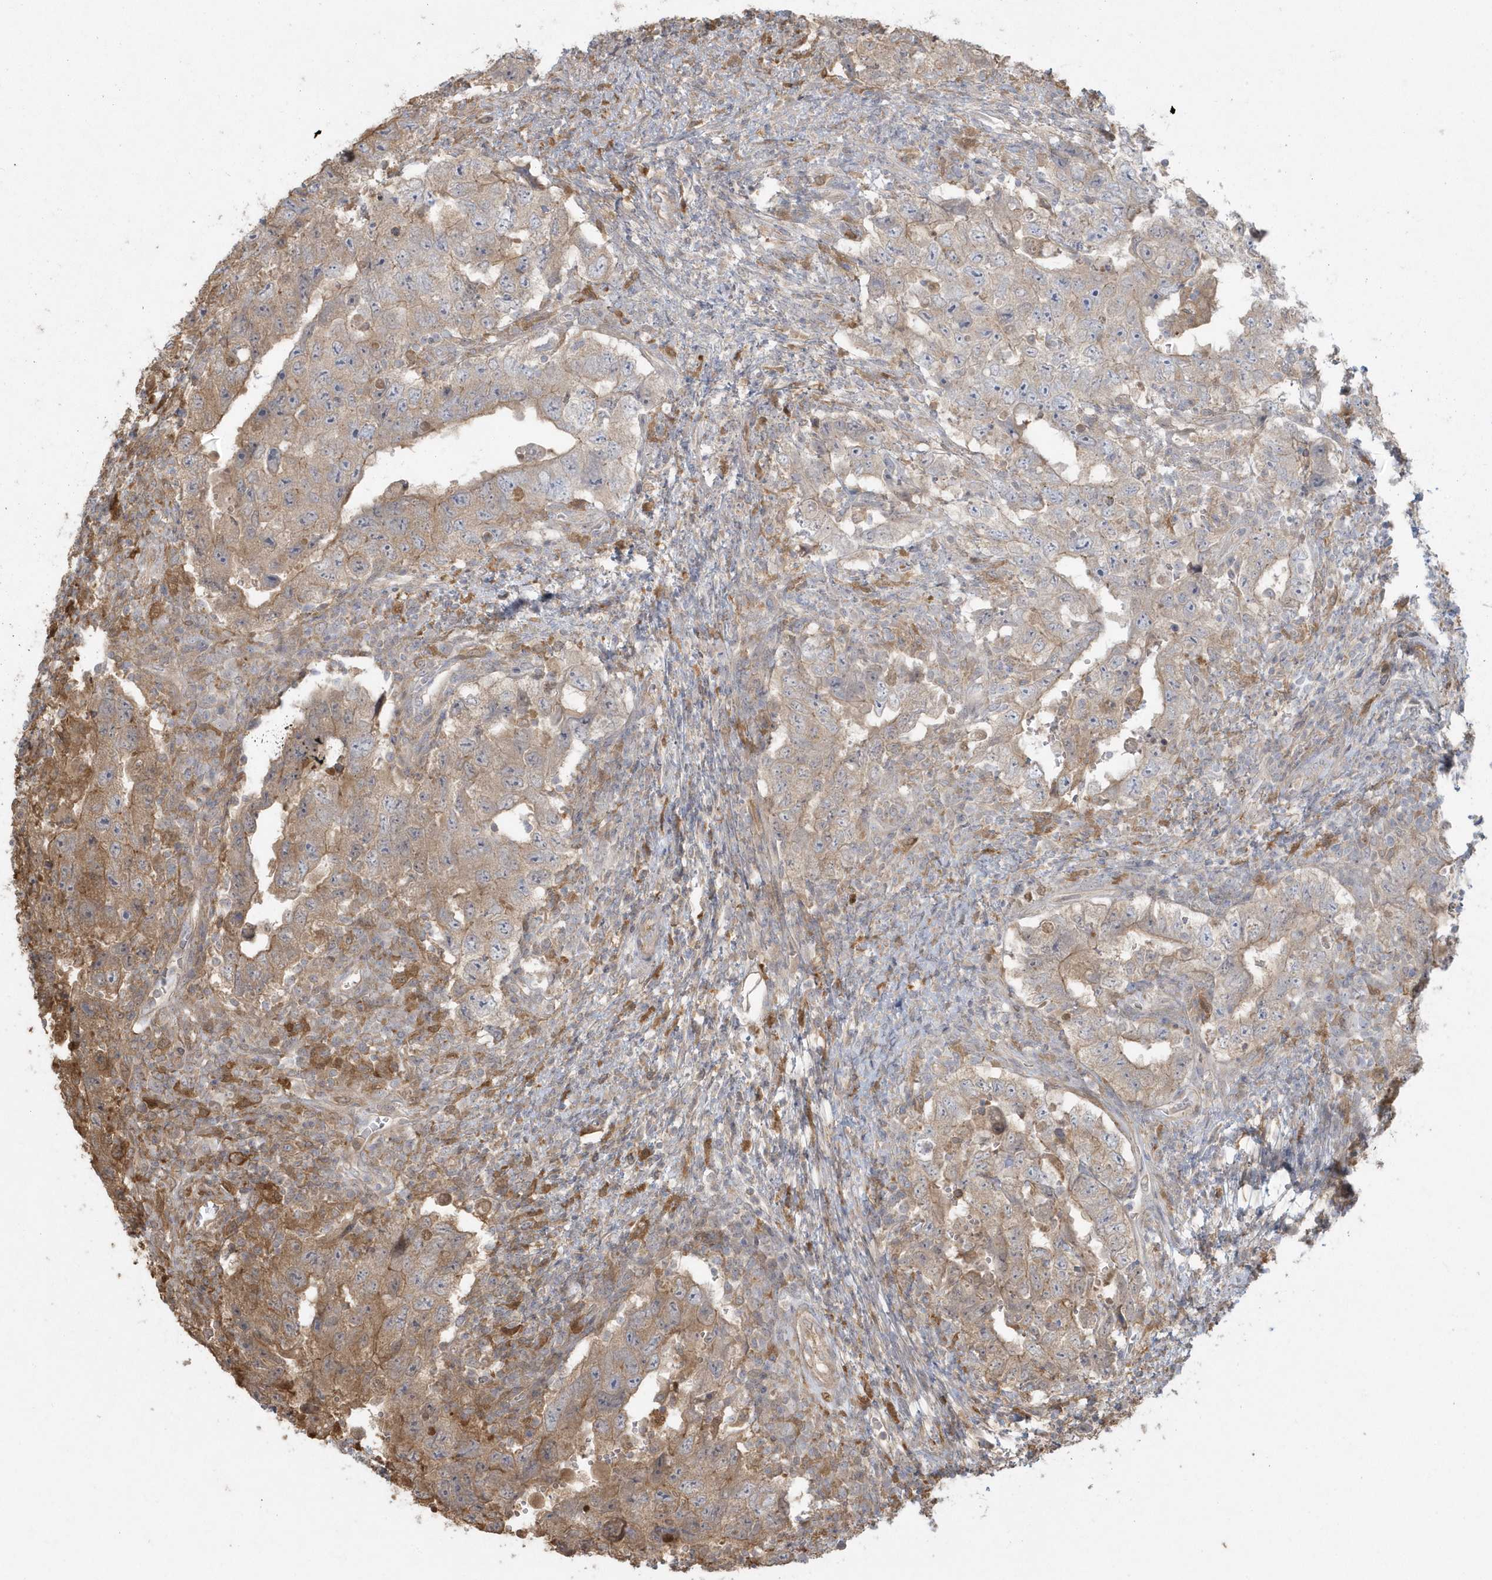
{"staining": {"intensity": "moderate", "quantity": "25%-75%", "location": "cytoplasmic/membranous"}, "tissue": "testis cancer", "cell_type": "Tumor cells", "image_type": "cancer", "snomed": [{"axis": "morphology", "description": "Carcinoma, Embryonal, NOS"}, {"axis": "topography", "description": "Testis"}], "caption": "Testis embryonal carcinoma tissue reveals moderate cytoplasmic/membranous staining in approximately 25%-75% of tumor cells", "gene": "HNMT", "patient": {"sex": "male", "age": 26}}